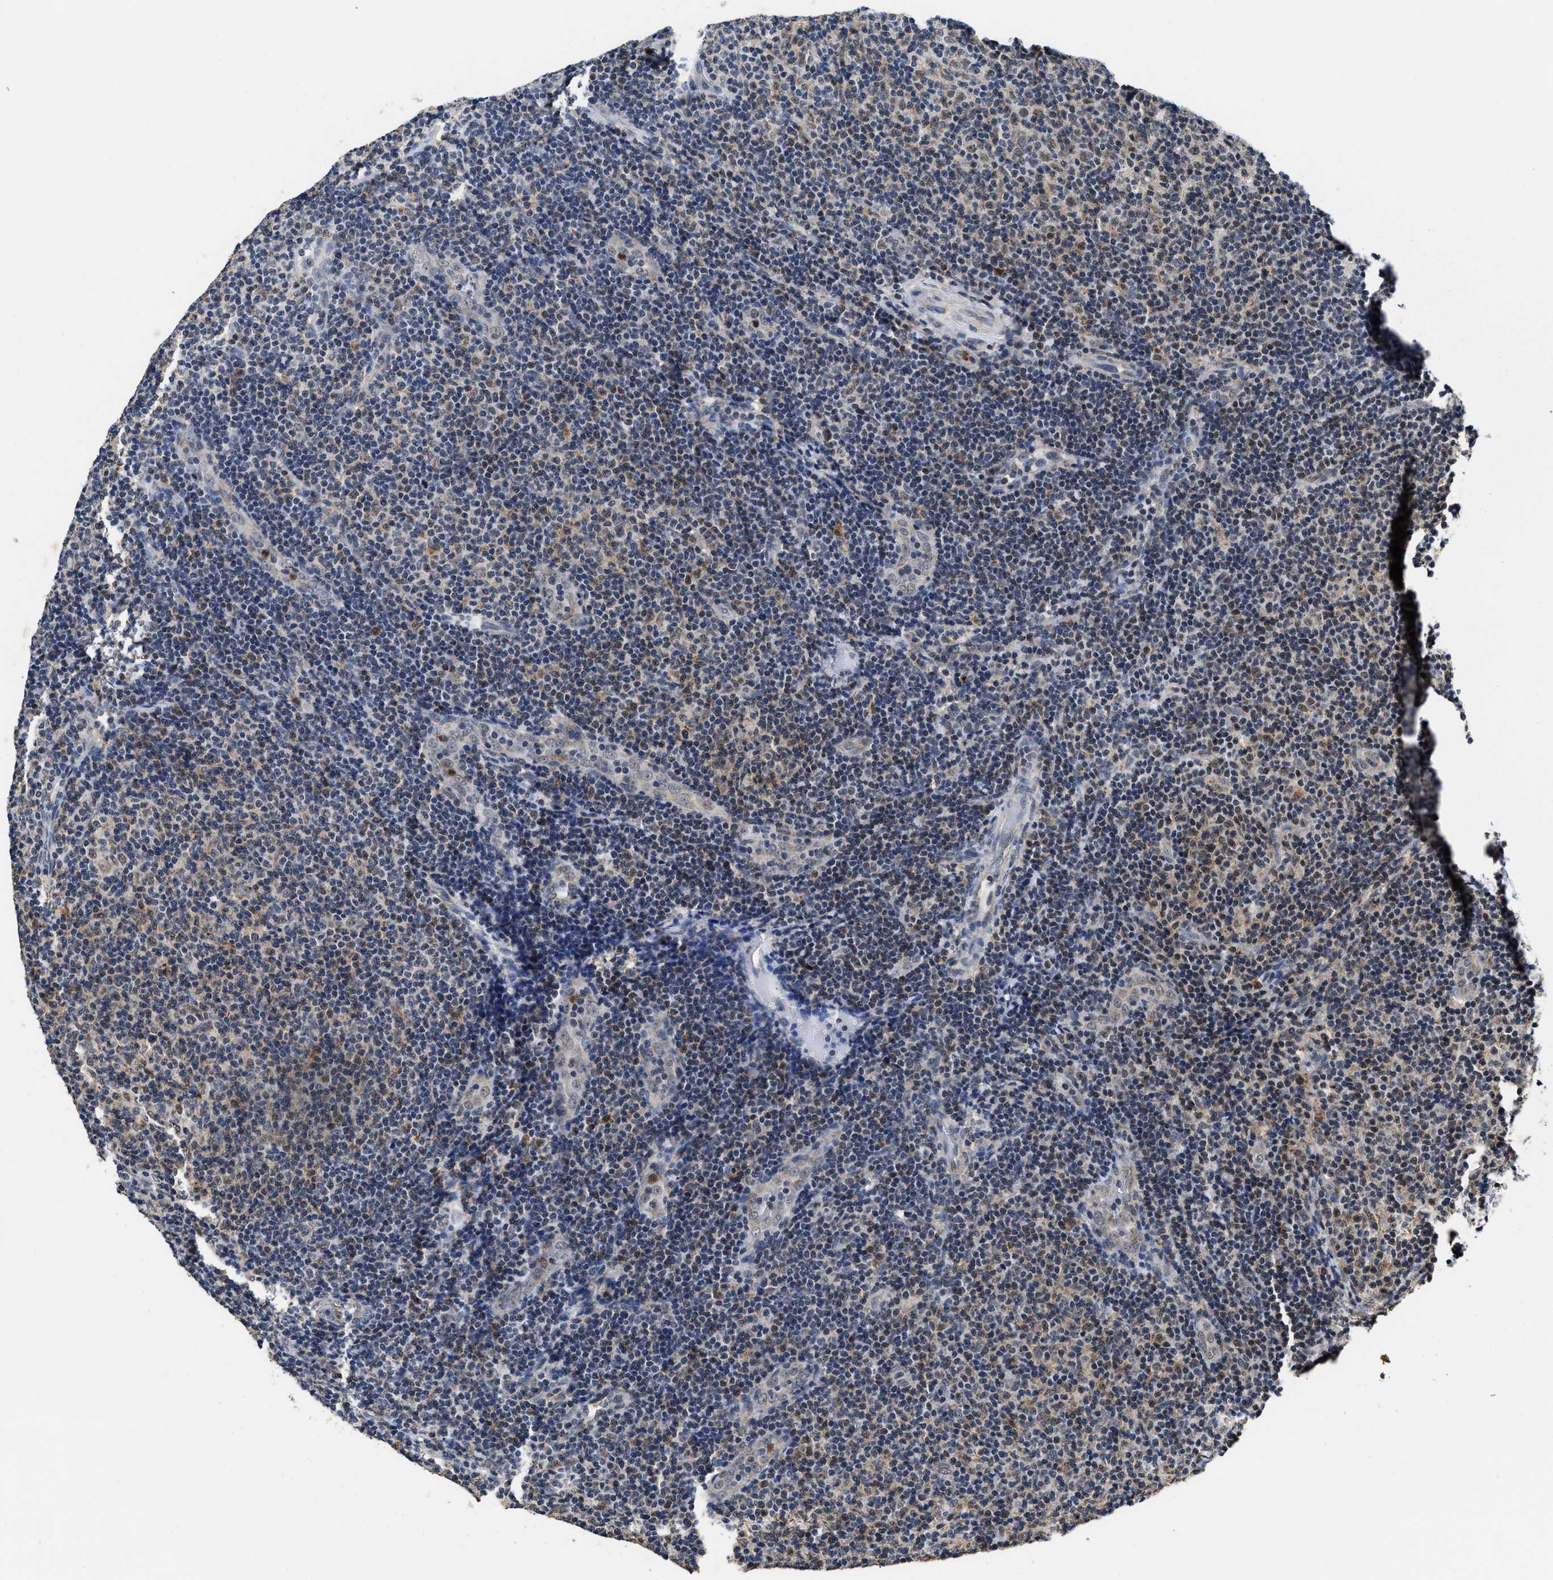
{"staining": {"intensity": "weak", "quantity": "<25%", "location": "nuclear"}, "tissue": "lymphoma", "cell_type": "Tumor cells", "image_type": "cancer", "snomed": [{"axis": "morphology", "description": "Malignant lymphoma, non-Hodgkin's type, Low grade"}, {"axis": "topography", "description": "Lymph node"}], "caption": "An image of lymphoma stained for a protein exhibits no brown staining in tumor cells.", "gene": "ACOX1", "patient": {"sex": "male", "age": 83}}